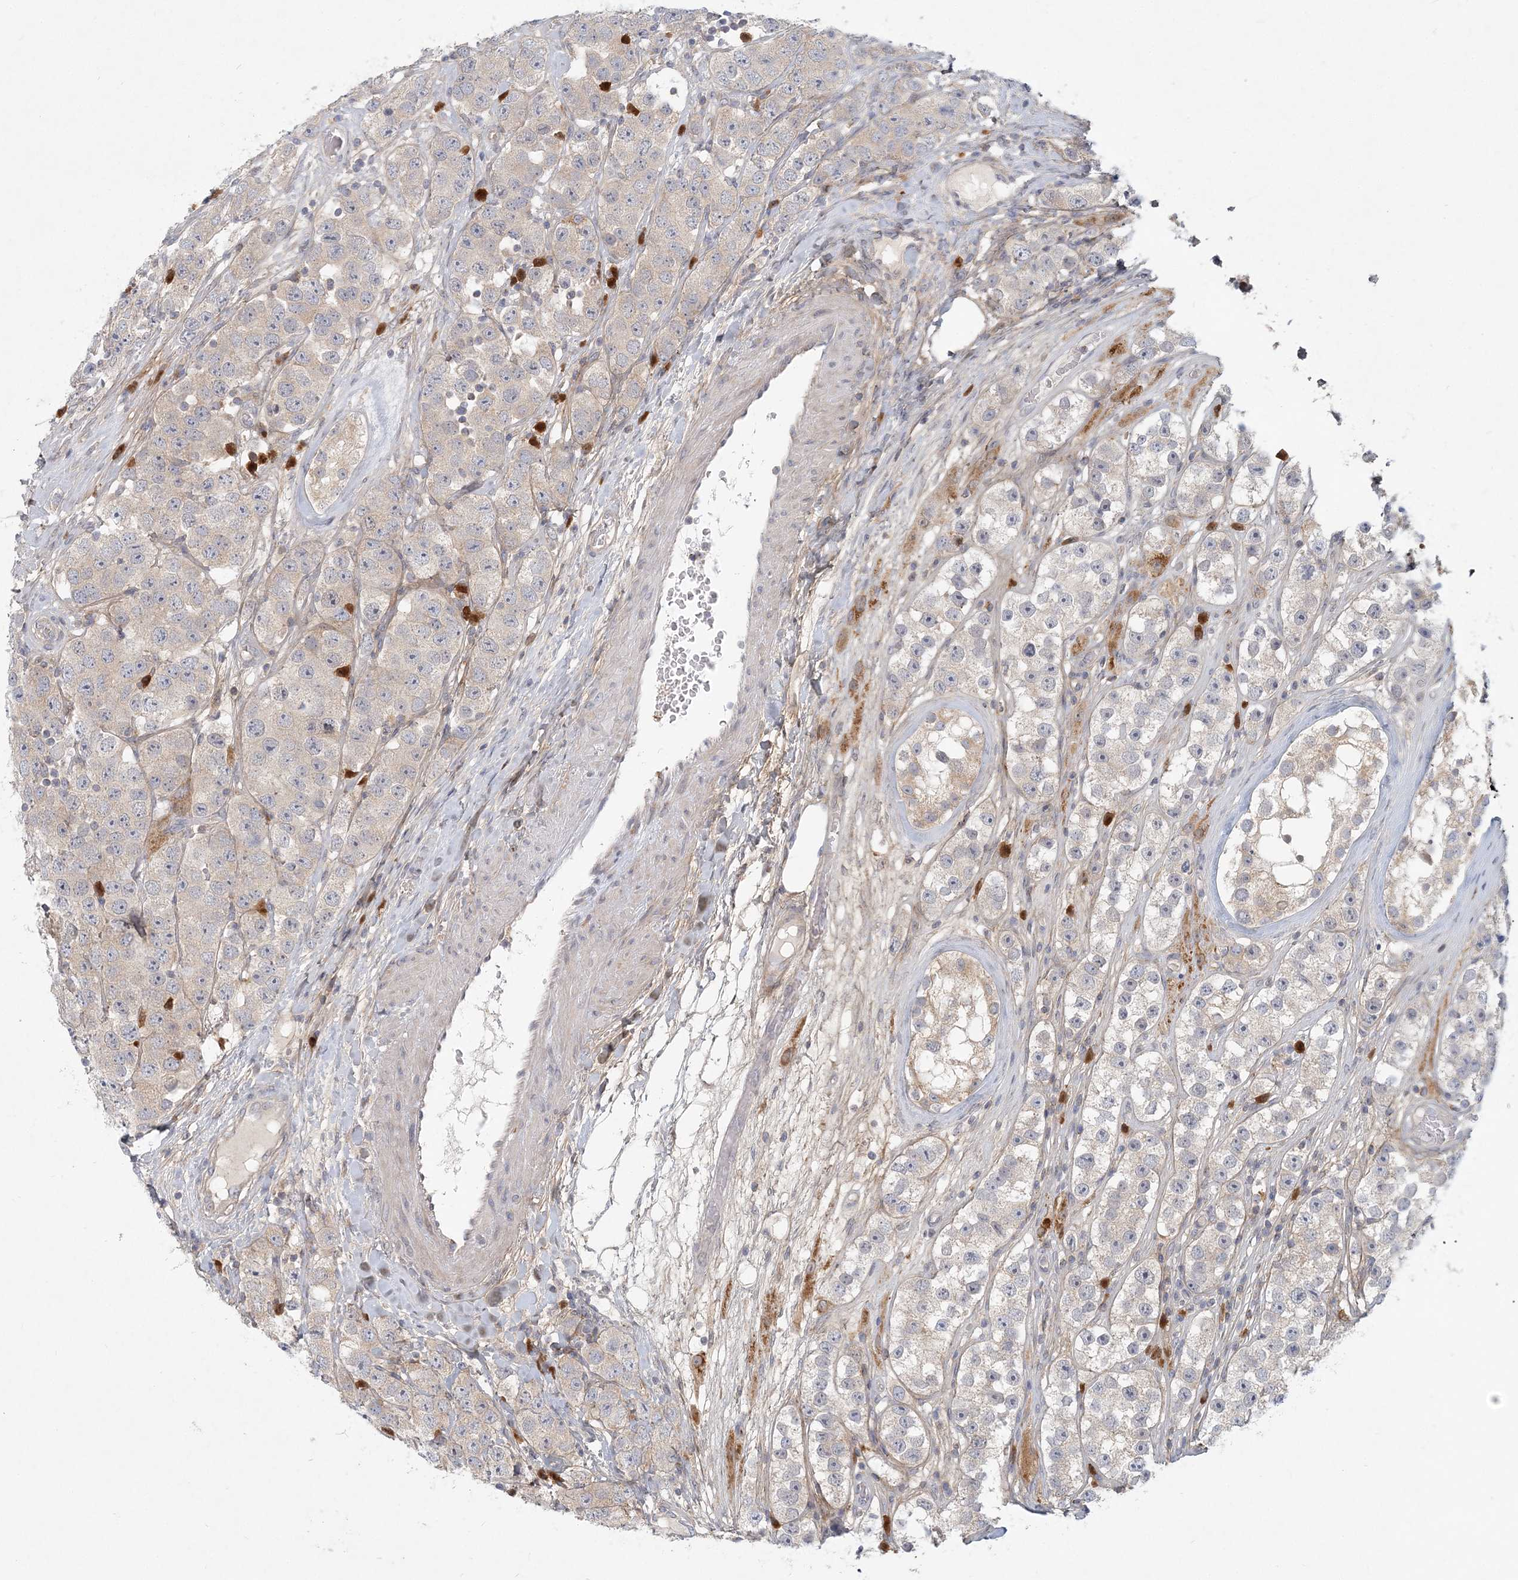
{"staining": {"intensity": "negative", "quantity": "none", "location": "none"}, "tissue": "testis cancer", "cell_type": "Tumor cells", "image_type": "cancer", "snomed": [{"axis": "morphology", "description": "Seminoma, NOS"}, {"axis": "topography", "description": "Testis"}], "caption": "A histopathology image of testis cancer (seminoma) stained for a protein displays no brown staining in tumor cells.", "gene": "GMPPA", "patient": {"sex": "male", "age": 28}}